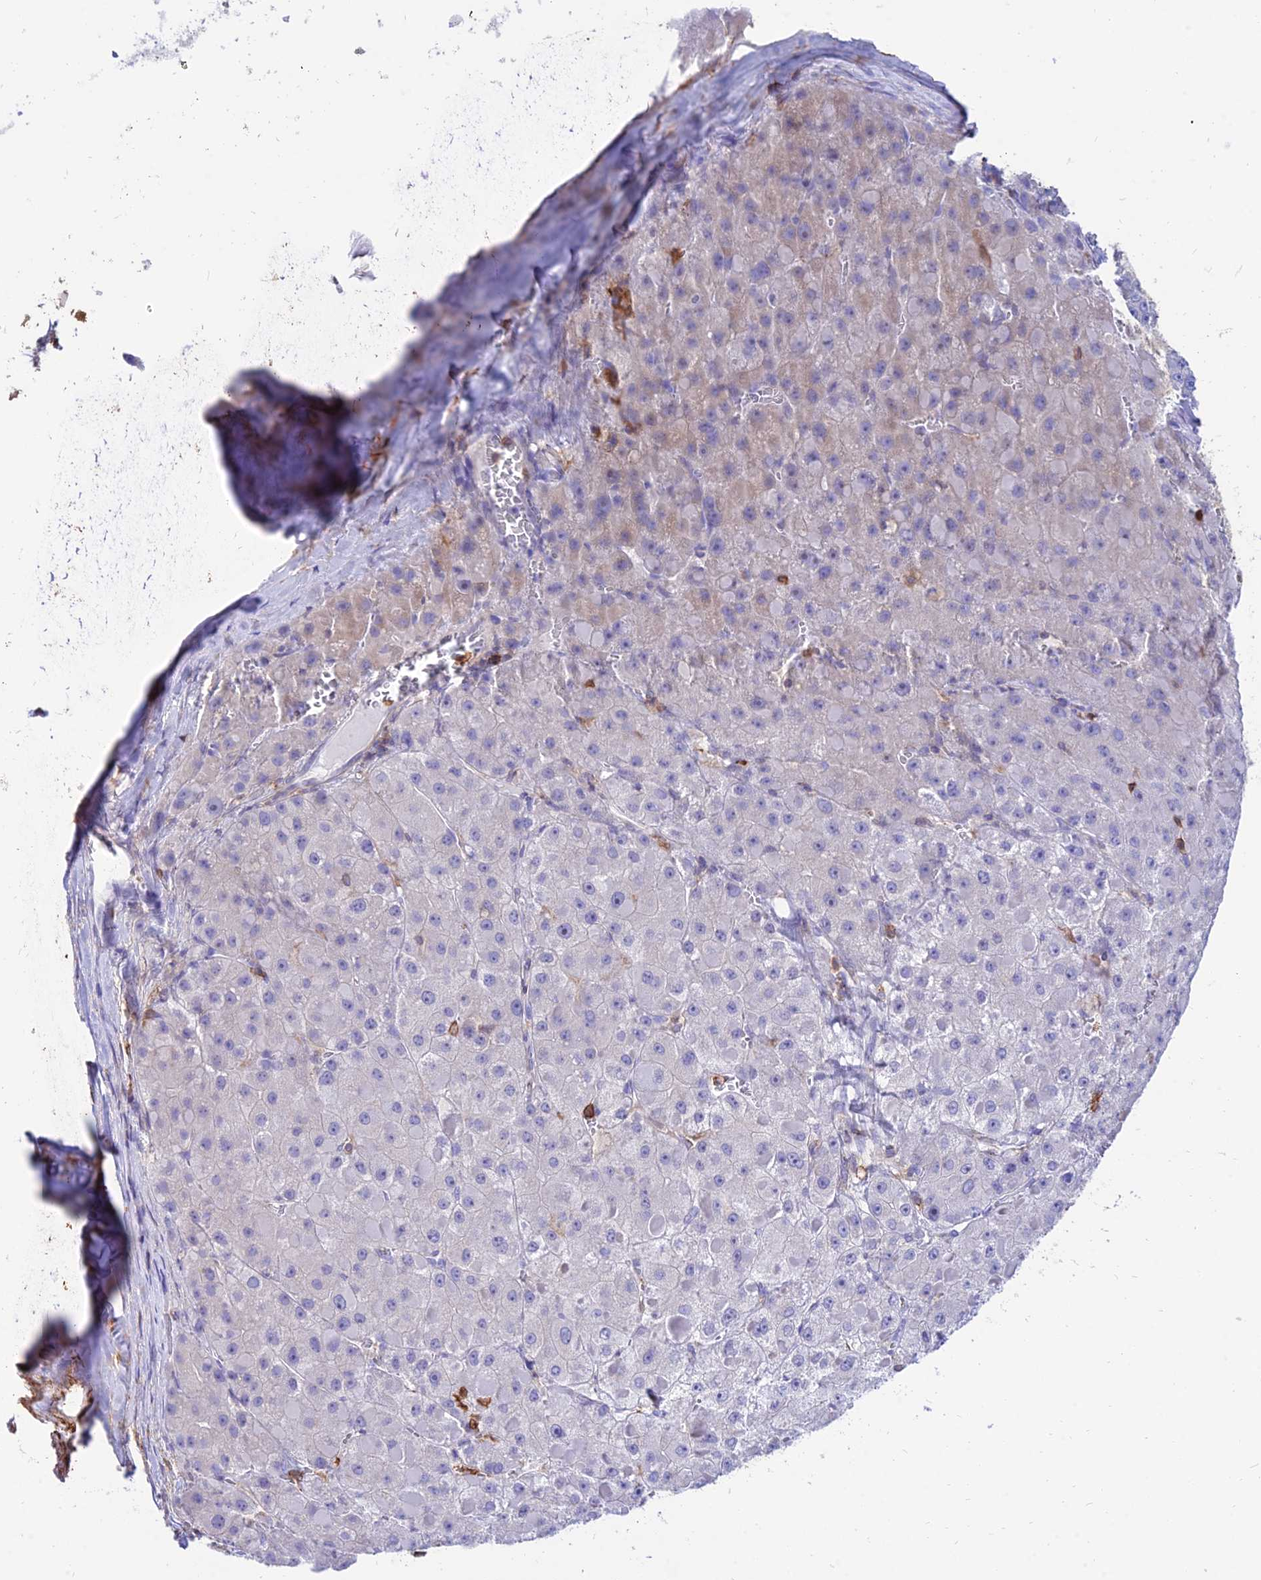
{"staining": {"intensity": "negative", "quantity": "none", "location": "none"}, "tissue": "liver cancer", "cell_type": "Tumor cells", "image_type": "cancer", "snomed": [{"axis": "morphology", "description": "Carcinoma, Hepatocellular, NOS"}, {"axis": "topography", "description": "Liver"}], "caption": "The immunohistochemistry image has no significant staining in tumor cells of hepatocellular carcinoma (liver) tissue. The staining is performed using DAB brown chromogen with nuclei counter-stained in using hematoxylin.", "gene": "SREK1IP1", "patient": {"sex": "female", "age": 73}}